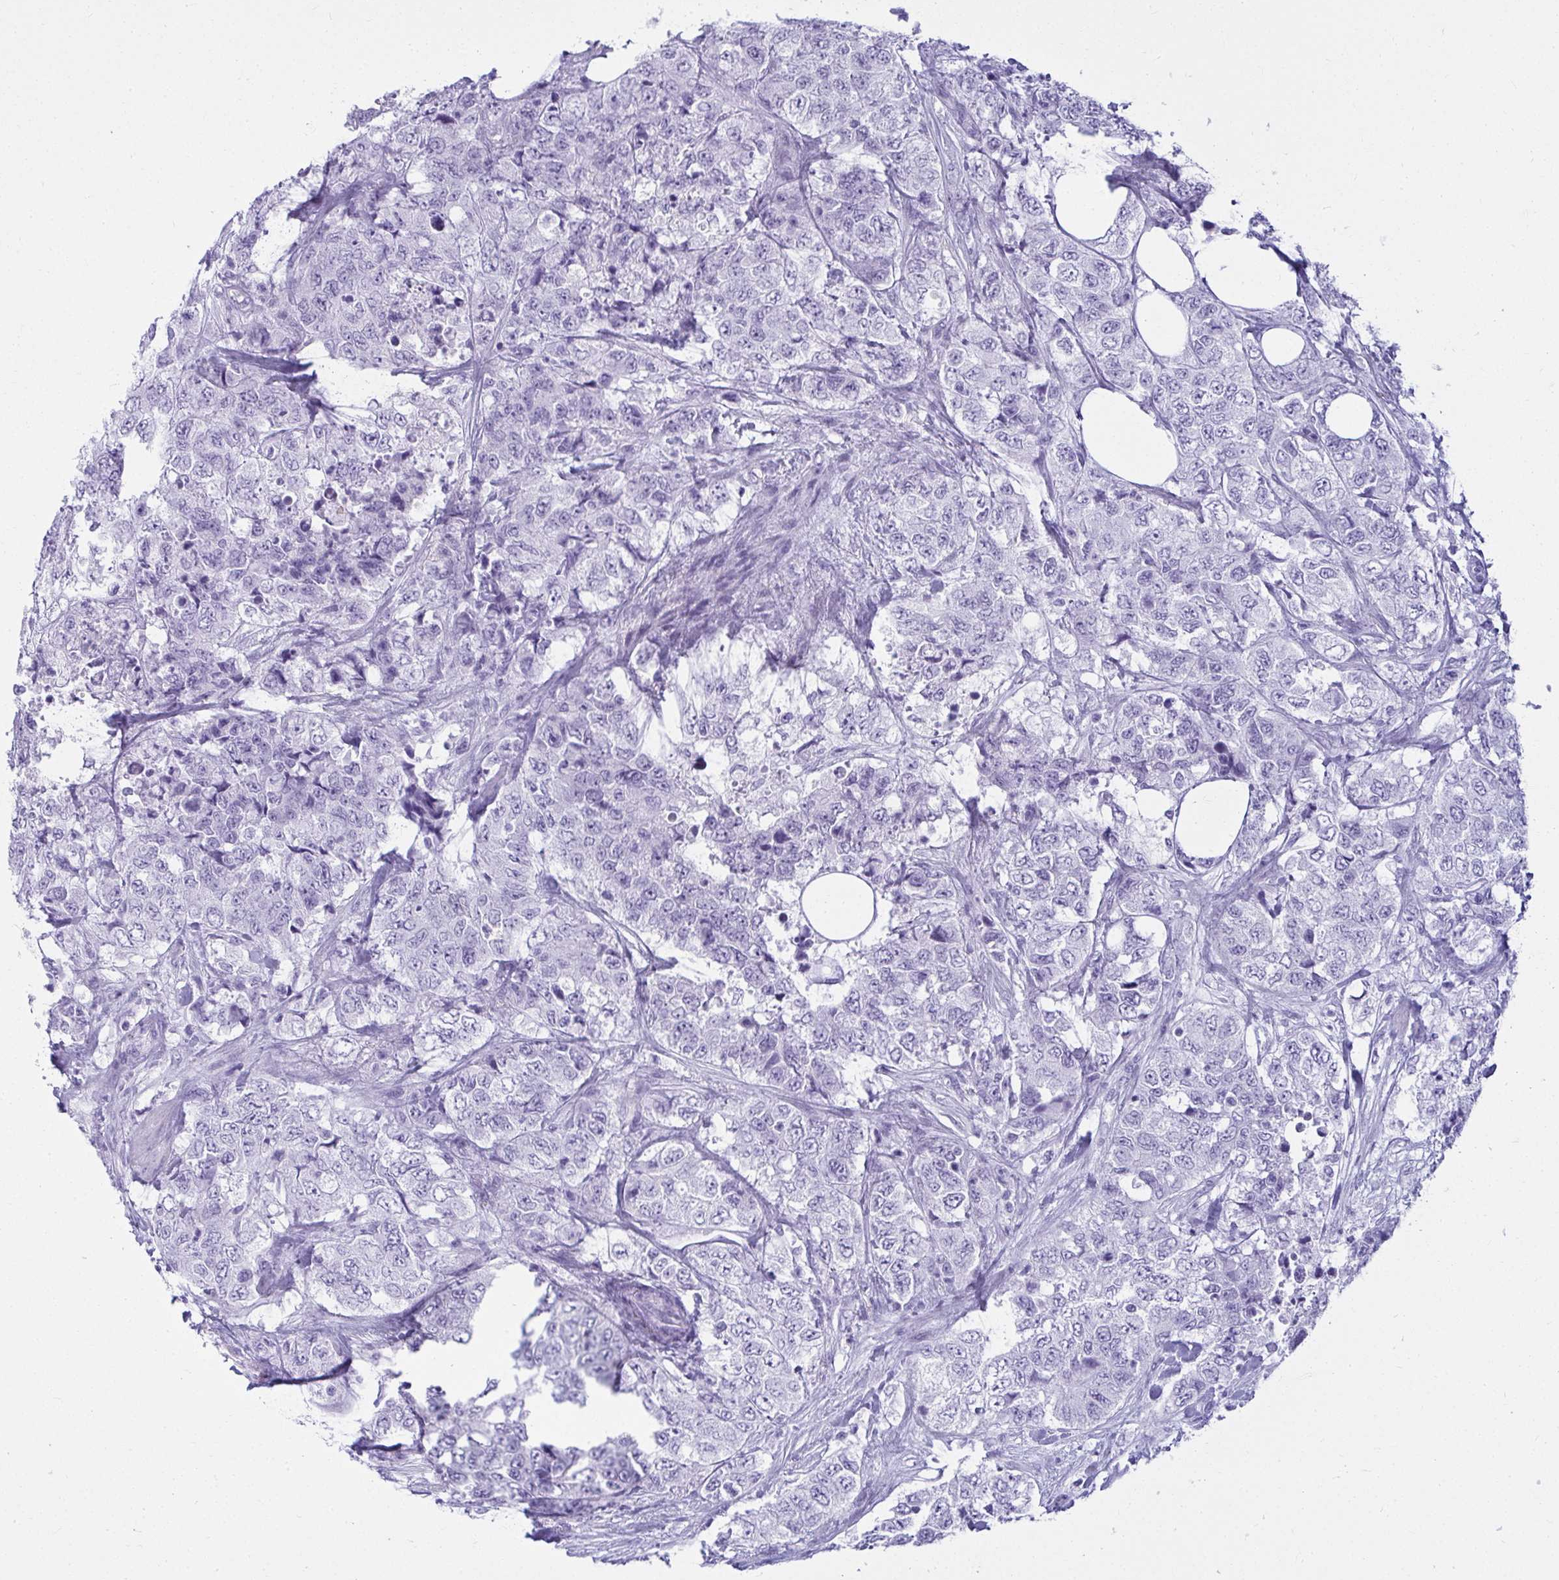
{"staining": {"intensity": "negative", "quantity": "none", "location": "none"}, "tissue": "urothelial cancer", "cell_type": "Tumor cells", "image_type": "cancer", "snomed": [{"axis": "morphology", "description": "Urothelial carcinoma, High grade"}, {"axis": "topography", "description": "Urinary bladder"}], "caption": "This is an IHC photomicrograph of high-grade urothelial carcinoma. There is no expression in tumor cells.", "gene": "CLGN", "patient": {"sex": "female", "age": 78}}